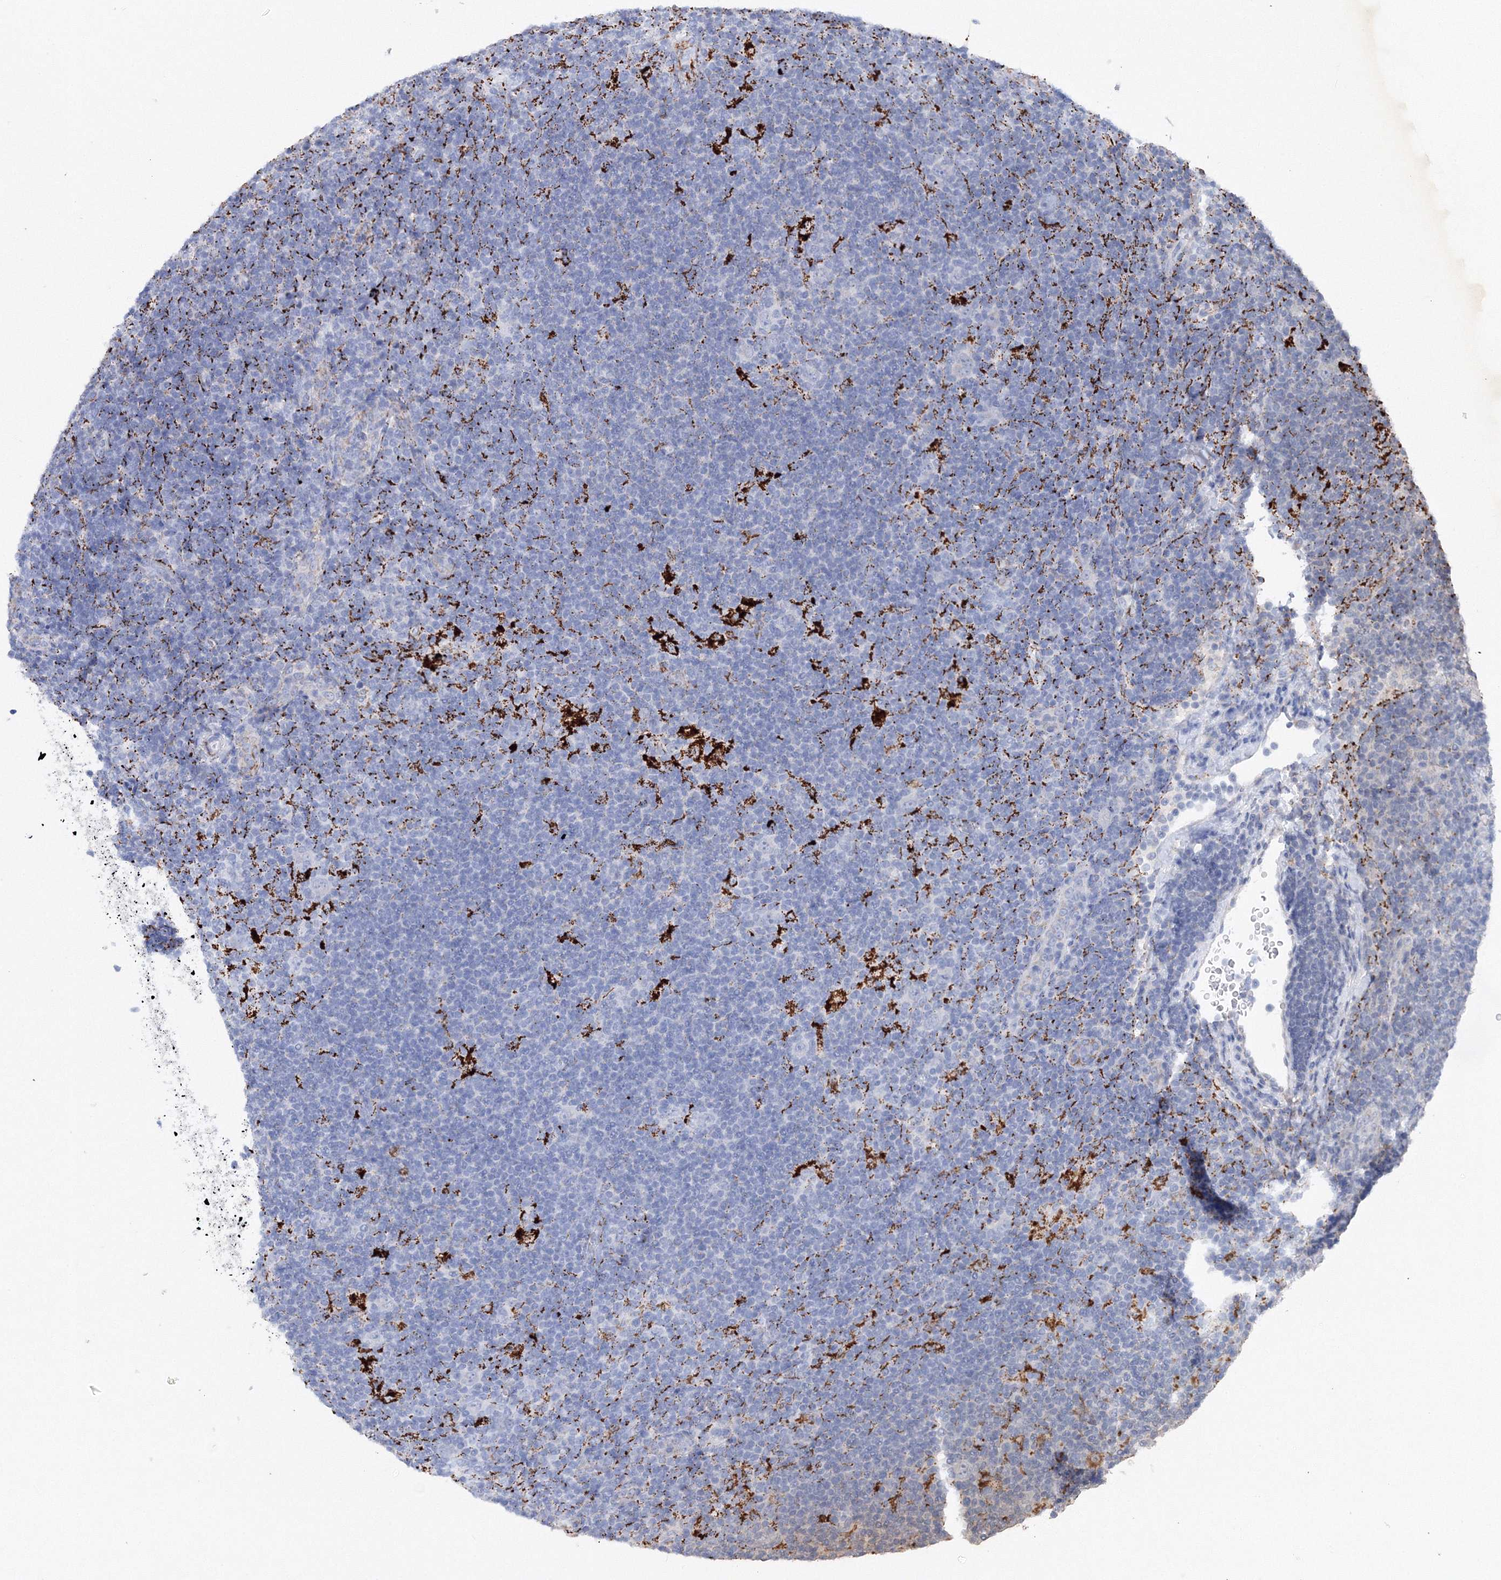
{"staining": {"intensity": "negative", "quantity": "none", "location": "none"}, "tissue": "lymphoma", "cell_type": "Tumor cells", "image_type": "cancer", "snomed": [{"axis": "morphology", "description": "Hodgkin's disease, NOS"}, {"axis": "topography", "description": "Lymph node"}], "caption": "Immunohistochemical staining of lymphoma displays no significant staining in tumor cells. (DAB immunohistochemistry (IHC), high magnification).", "gene": "MERTK", "patient": {"sex": "female", "age": 57}}